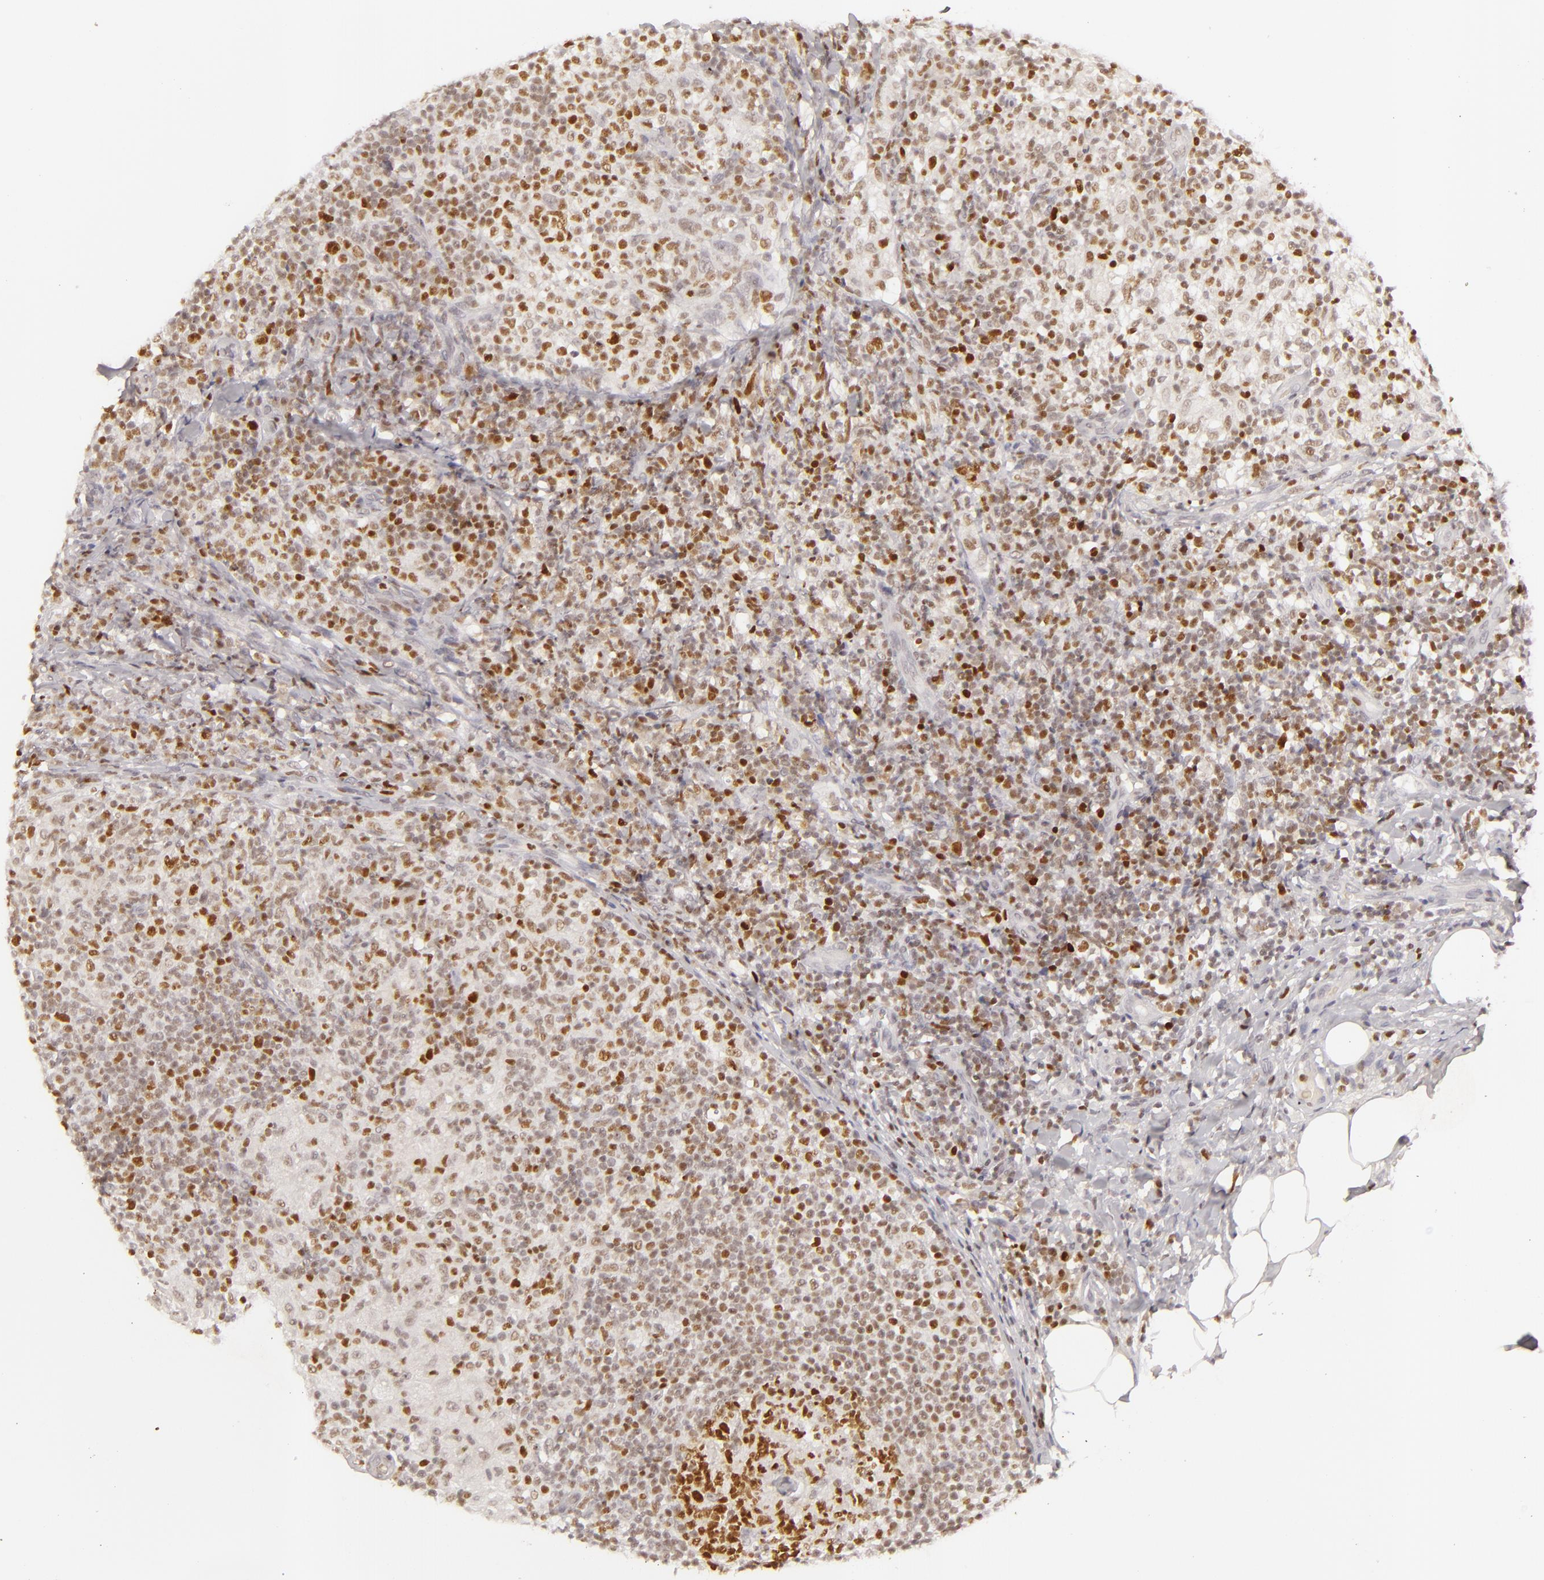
{"staining": {"intensity": "strong", "quantity": ">75%", "location": "nuclear"}, "tissue": "lymph node", "cell_type": "Germinal center cells", "image_type": "normal", "snomed": [{"axis": "morphology", "description": "Normal tissue, NOS"}, {"axis": "morphology", "description": "Inflammation, NOS"}, {"axis": "topography", "description": "Lymph node"}], "caption": "Lymph node stained with a protein marker shows strong staining in germinal center cells.", "gene": "FEN1", "patient": {"sex": "male", "age": 46}}